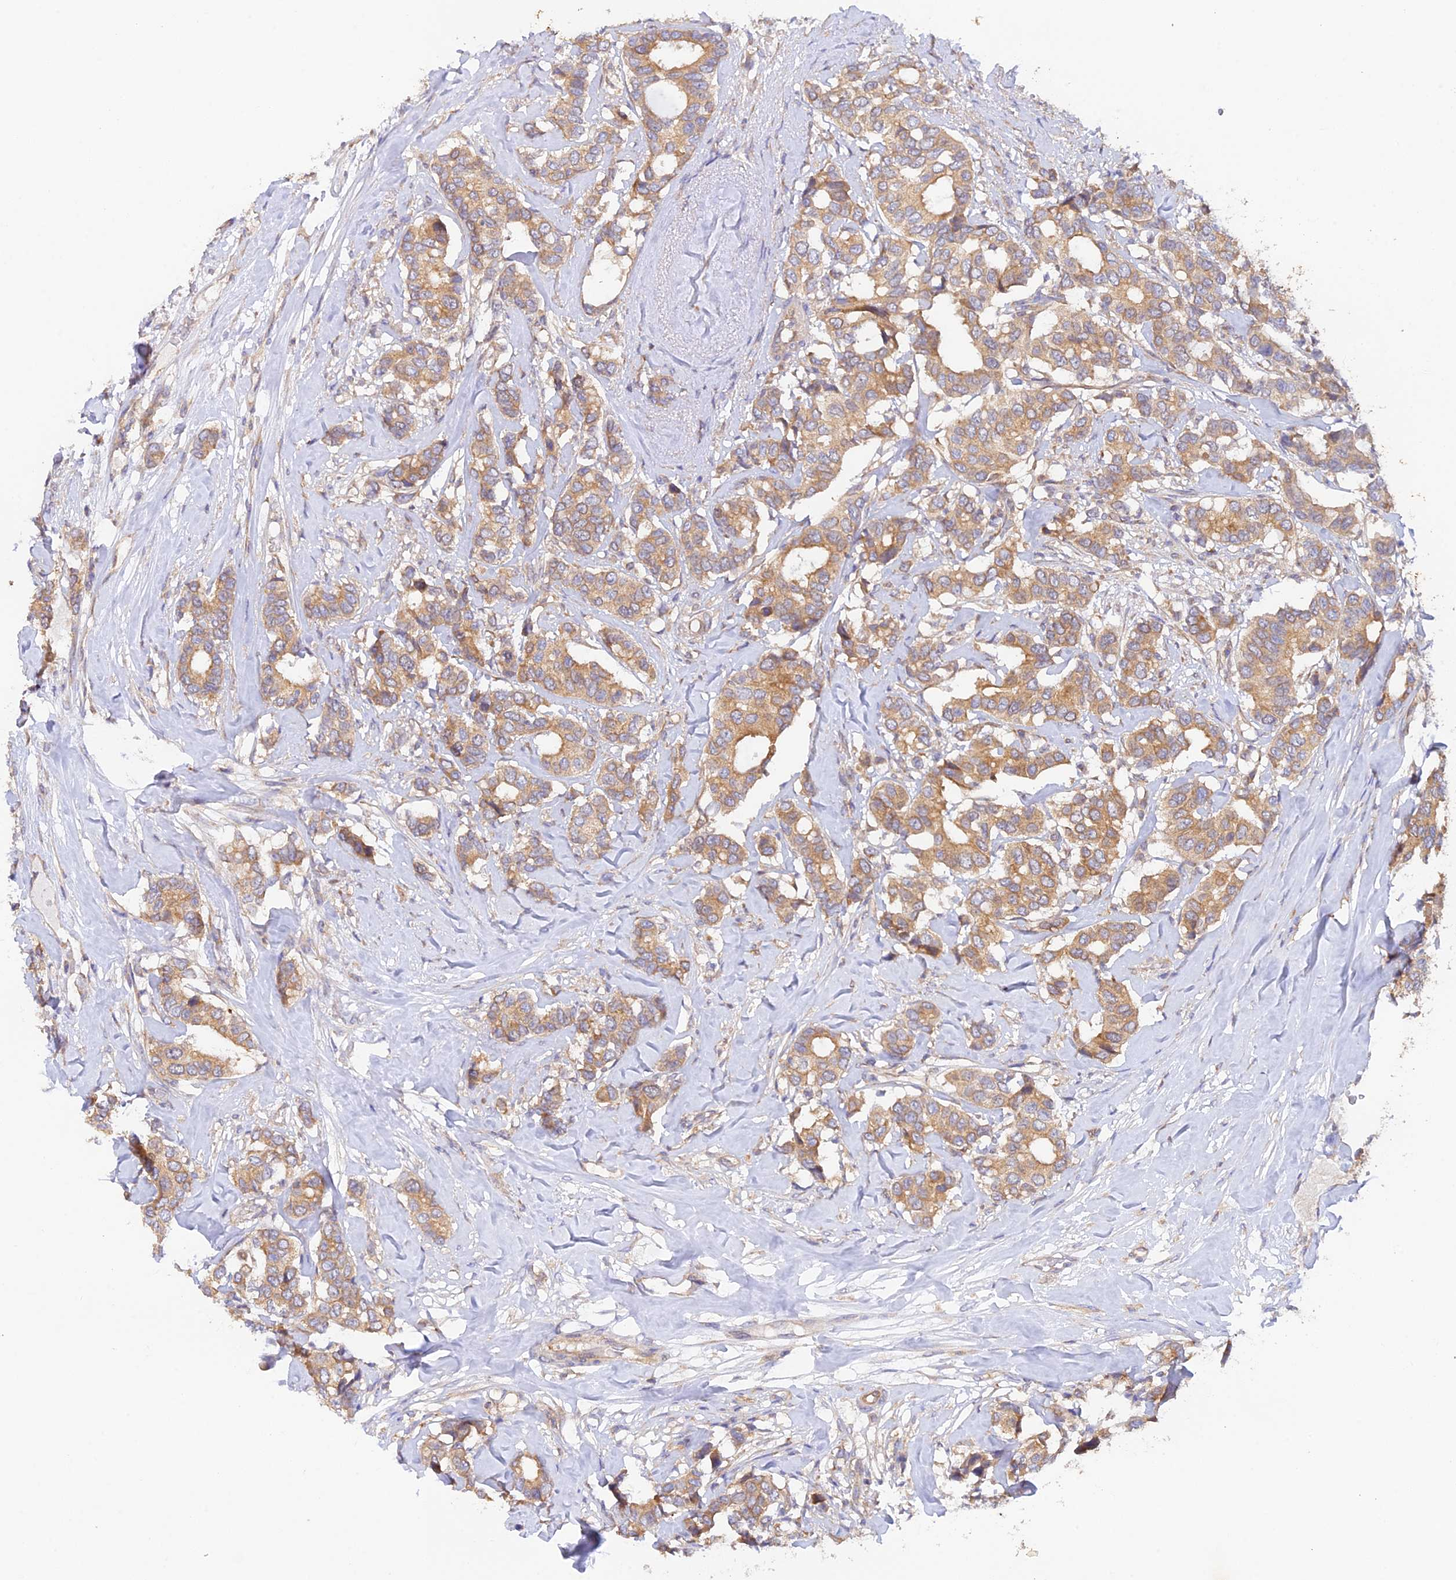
{"staining": {"intensity": "moderate", "quantity": ">75%", "location": "cytoplasmic/membranous"}, "tissue": "breast cancer", "cell_type": "Tumor cells", "image_type": "cancer", "snomed": [{"axis": "morphology", "description": "Duct carcinoma"}, {"axis": "topography", "description": "Breast"}], "caption": "About >75% of tumor cells in infiltrating ductal carcinoma (breast) demonstrate moderate cytoplasmic/membranous protein staining as visualized by brown immunohistochemical staining.", "gene": "MYO9A", "patient": {"sex": "female", "age": 87}}